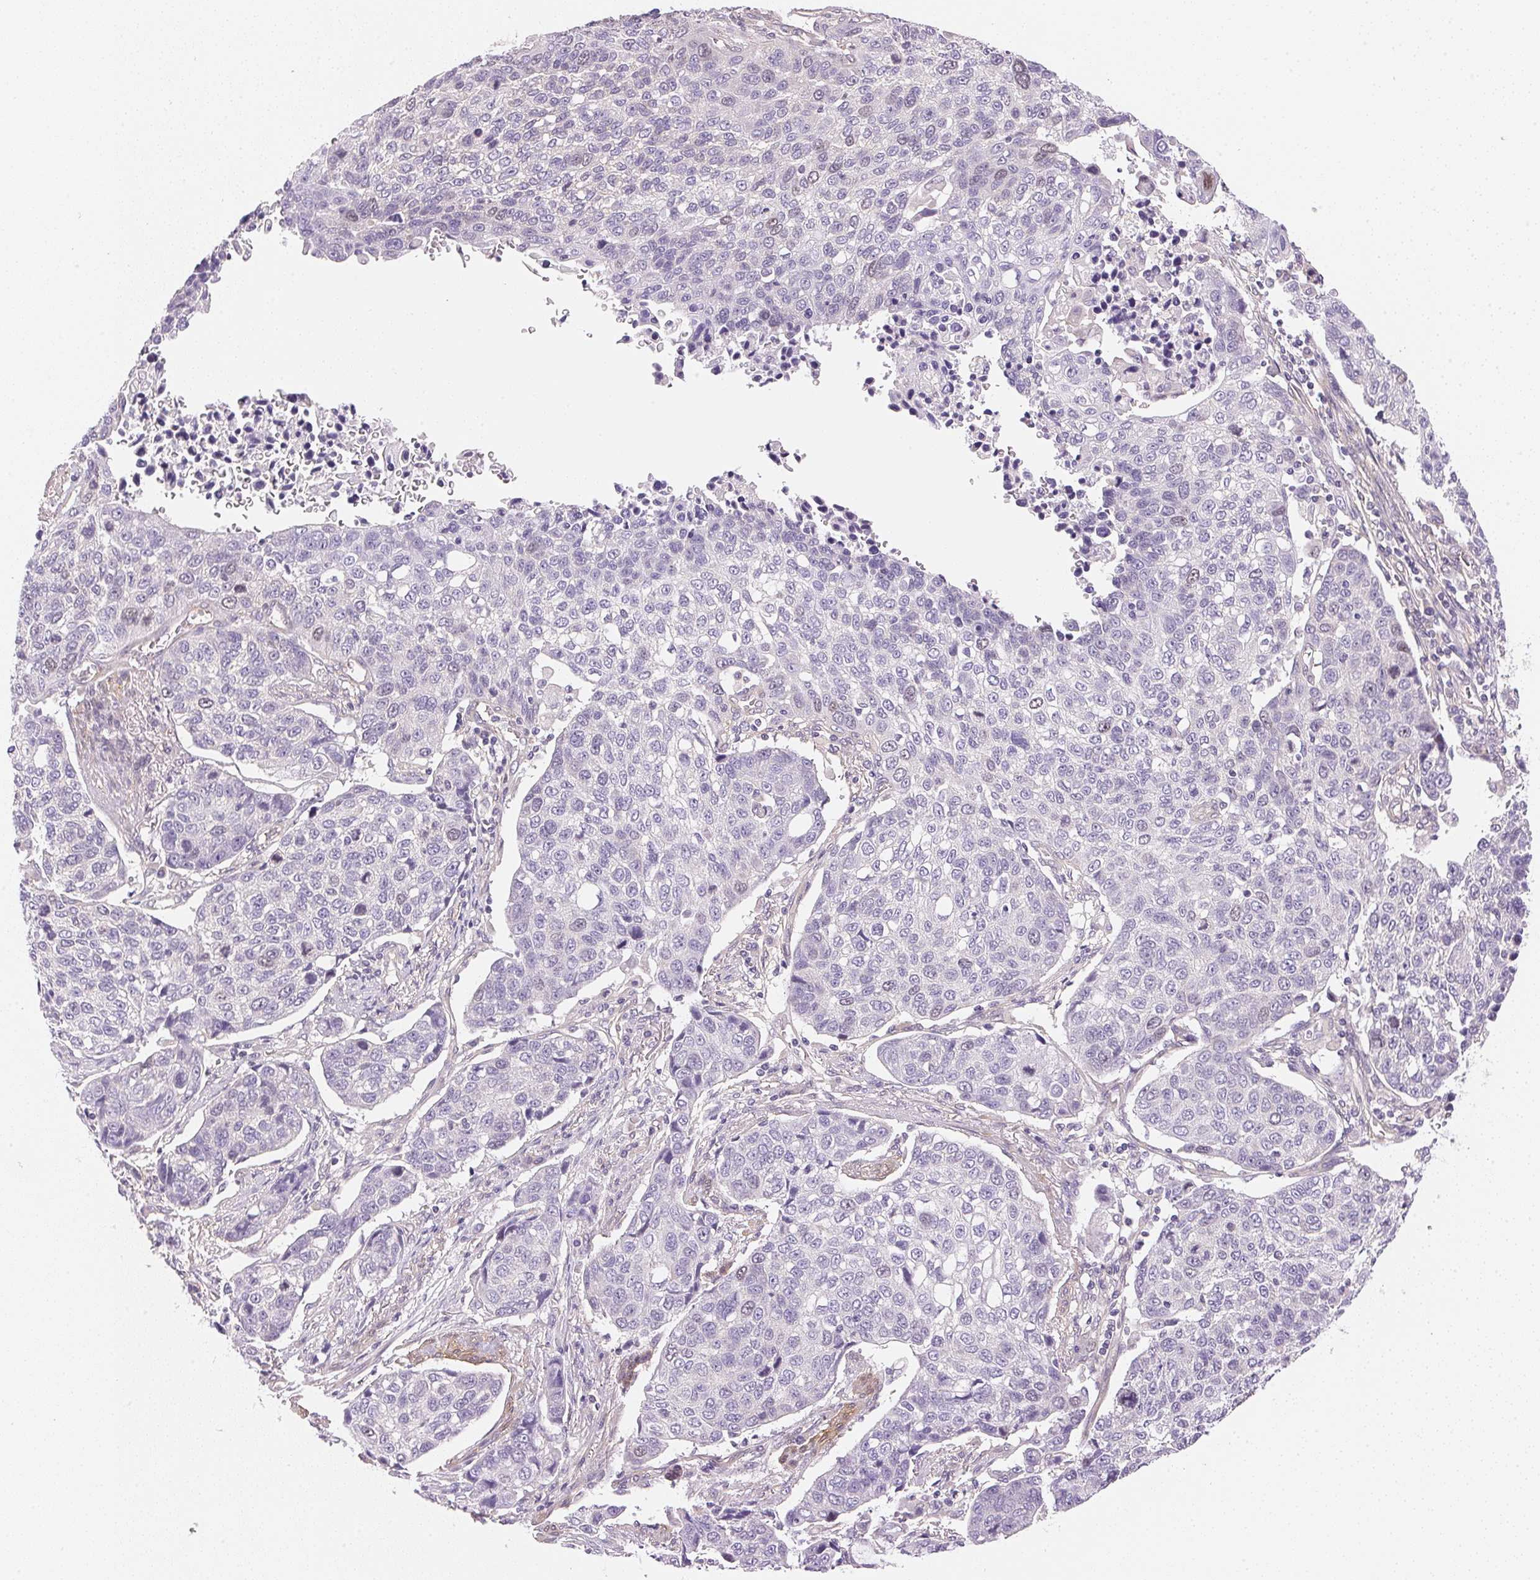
{"staining": {"intensity": "negative", "quantity": "none", "location": "none"}, "tissue": "lung cancer", "cell_type": "Tumor cells", "image_type": "cancer", "snomed": [{"axis": "morphology", "description": "Squamous cell carcinoma, NOS"}, {"axis": "topography", "description": "Lymph node"}, {"axis": "topography", "description": "Lung"}], "caption": "This is a micrograph of immunohistochemistry (IHC) staining of lung cancer, which shows no positivity in tumor cells. (Brightfield microscopy of DAB (3,3'-diaminobenzidine) immunohistochemistry (IHC) at high magnification).", "gene": "SMTN", "patient": {"sex": "male", "age": 61}}